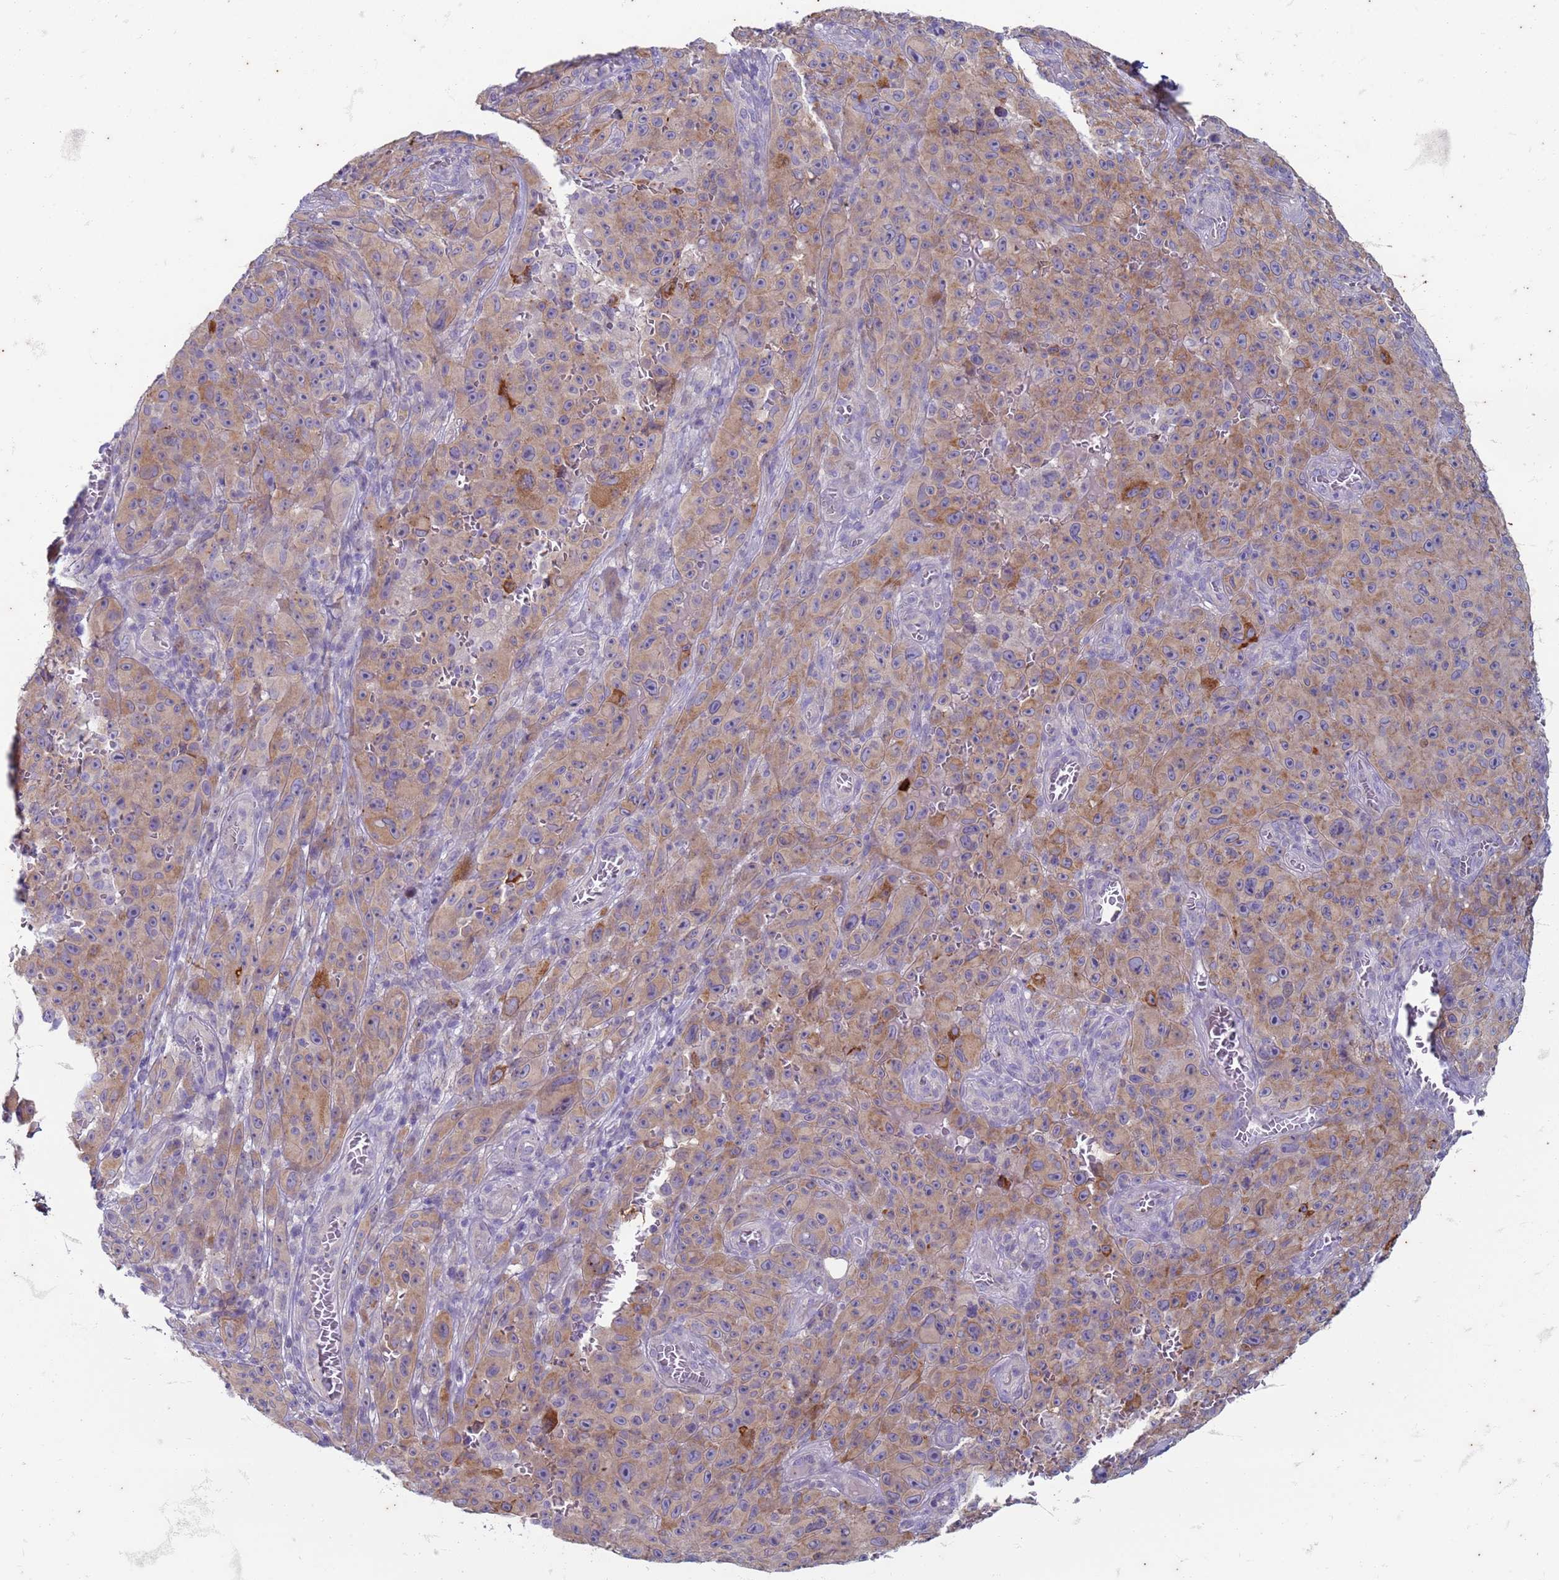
{"staining": {"intensity": "weak", "quantity": ">75%", "location": "cytoplasmic/membranous"}, "tissue": "melanoma", "cell_type": "Tumor cells", "image_type": "cancer", "snomed": [{"axis": "morphology", "description": "Malignant melanoma, NOS"}, {"axis": "topography", "description": "Skin"}], "caption": "Weak cytoplasmic/membranous protein expression is identified in approximately >75% of tumor cells in melanoma.", "gene": "SUCO", "patient": {"sex": "female", "age": 82}}